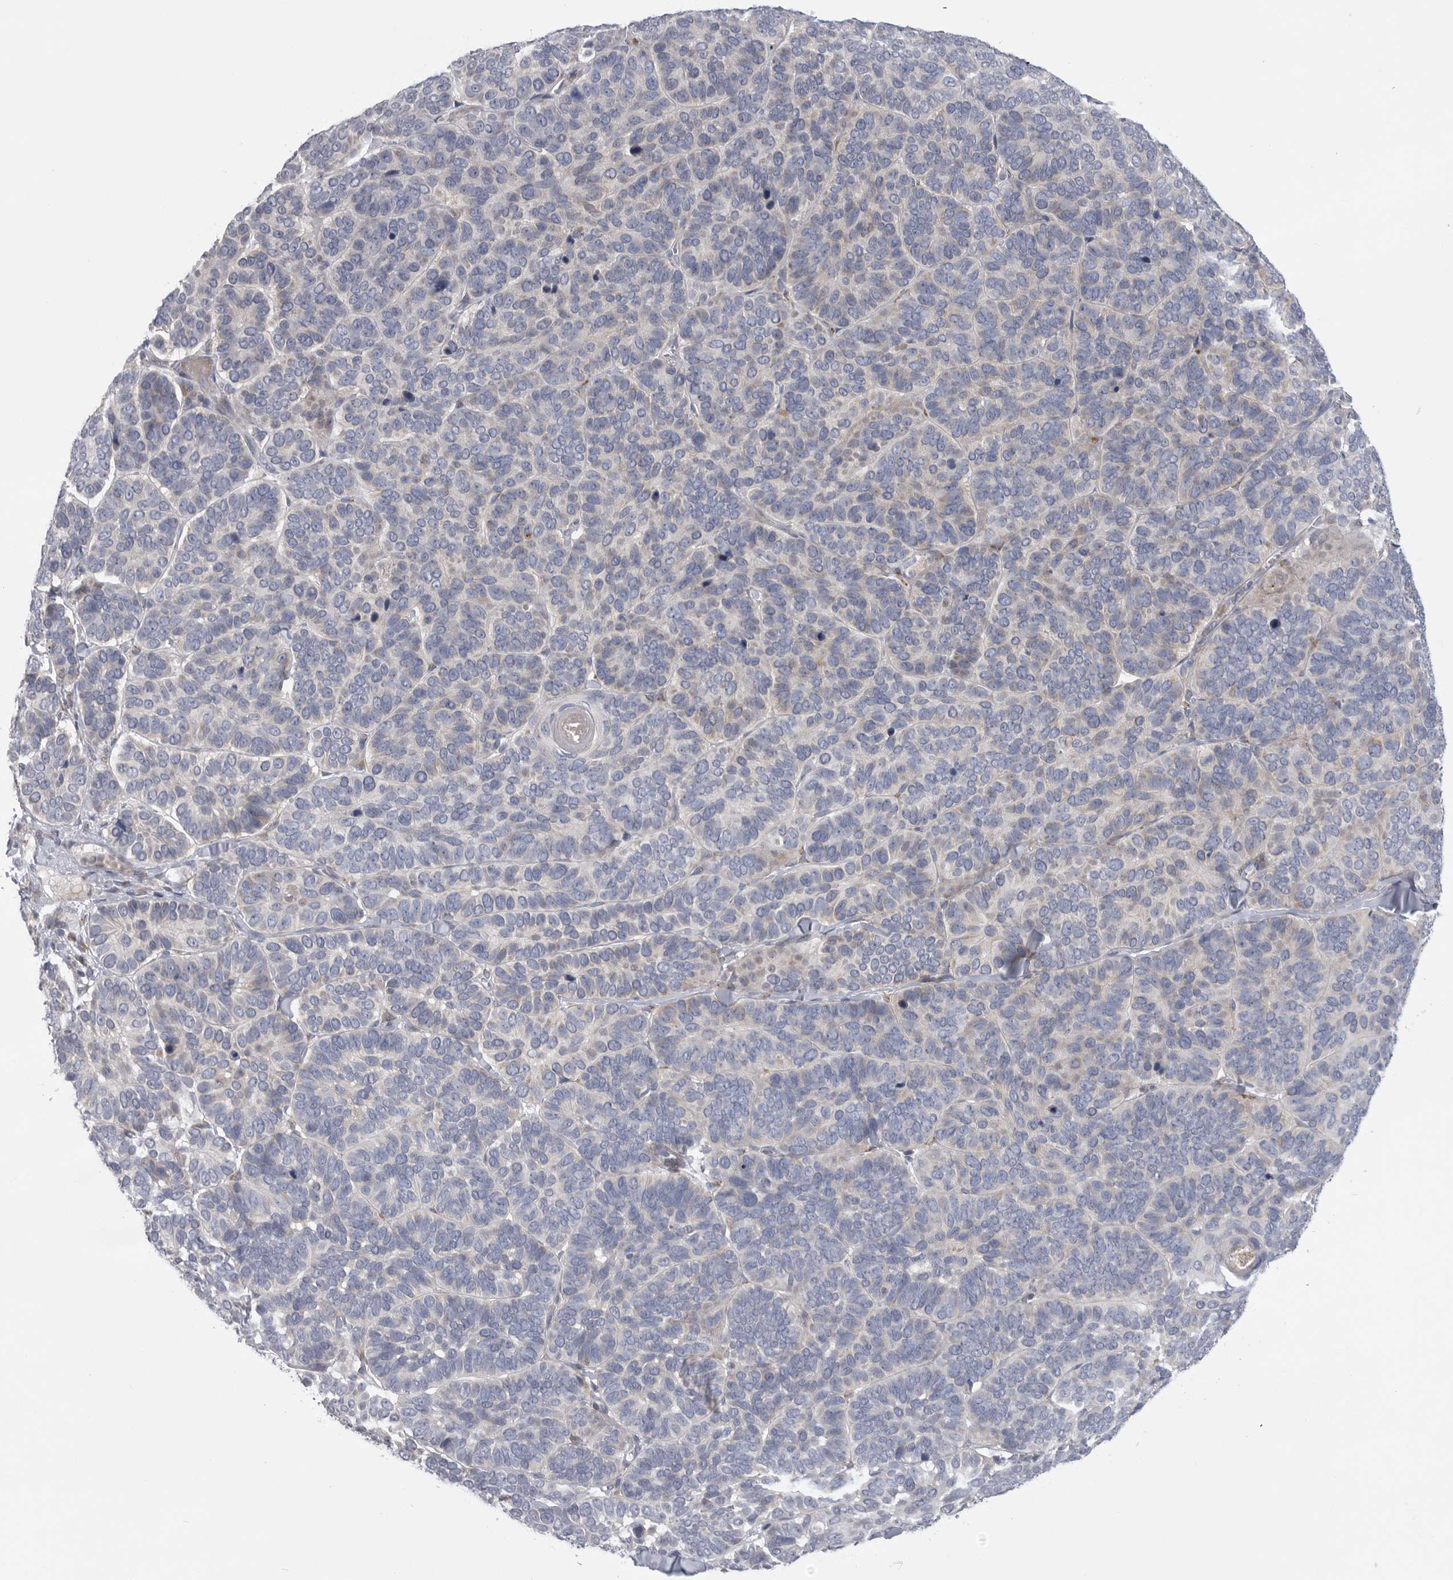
{"staining": {"intensity": "negative", "quantity": "none", "location": "none"}, "tissue": "skin cancer", "cell_type": "Tumor cells", "image_type": "cancer", "snomed": [{"axis": "morphology", "description": "Basal cell carcinoma"}, {"axis": "topography", "description": "Skin"}], "caption": "An image of human skin cancer is negative for staining in tumor cells.", "gene": "USP24", "patient": {"sex": "male", "age": 62}}